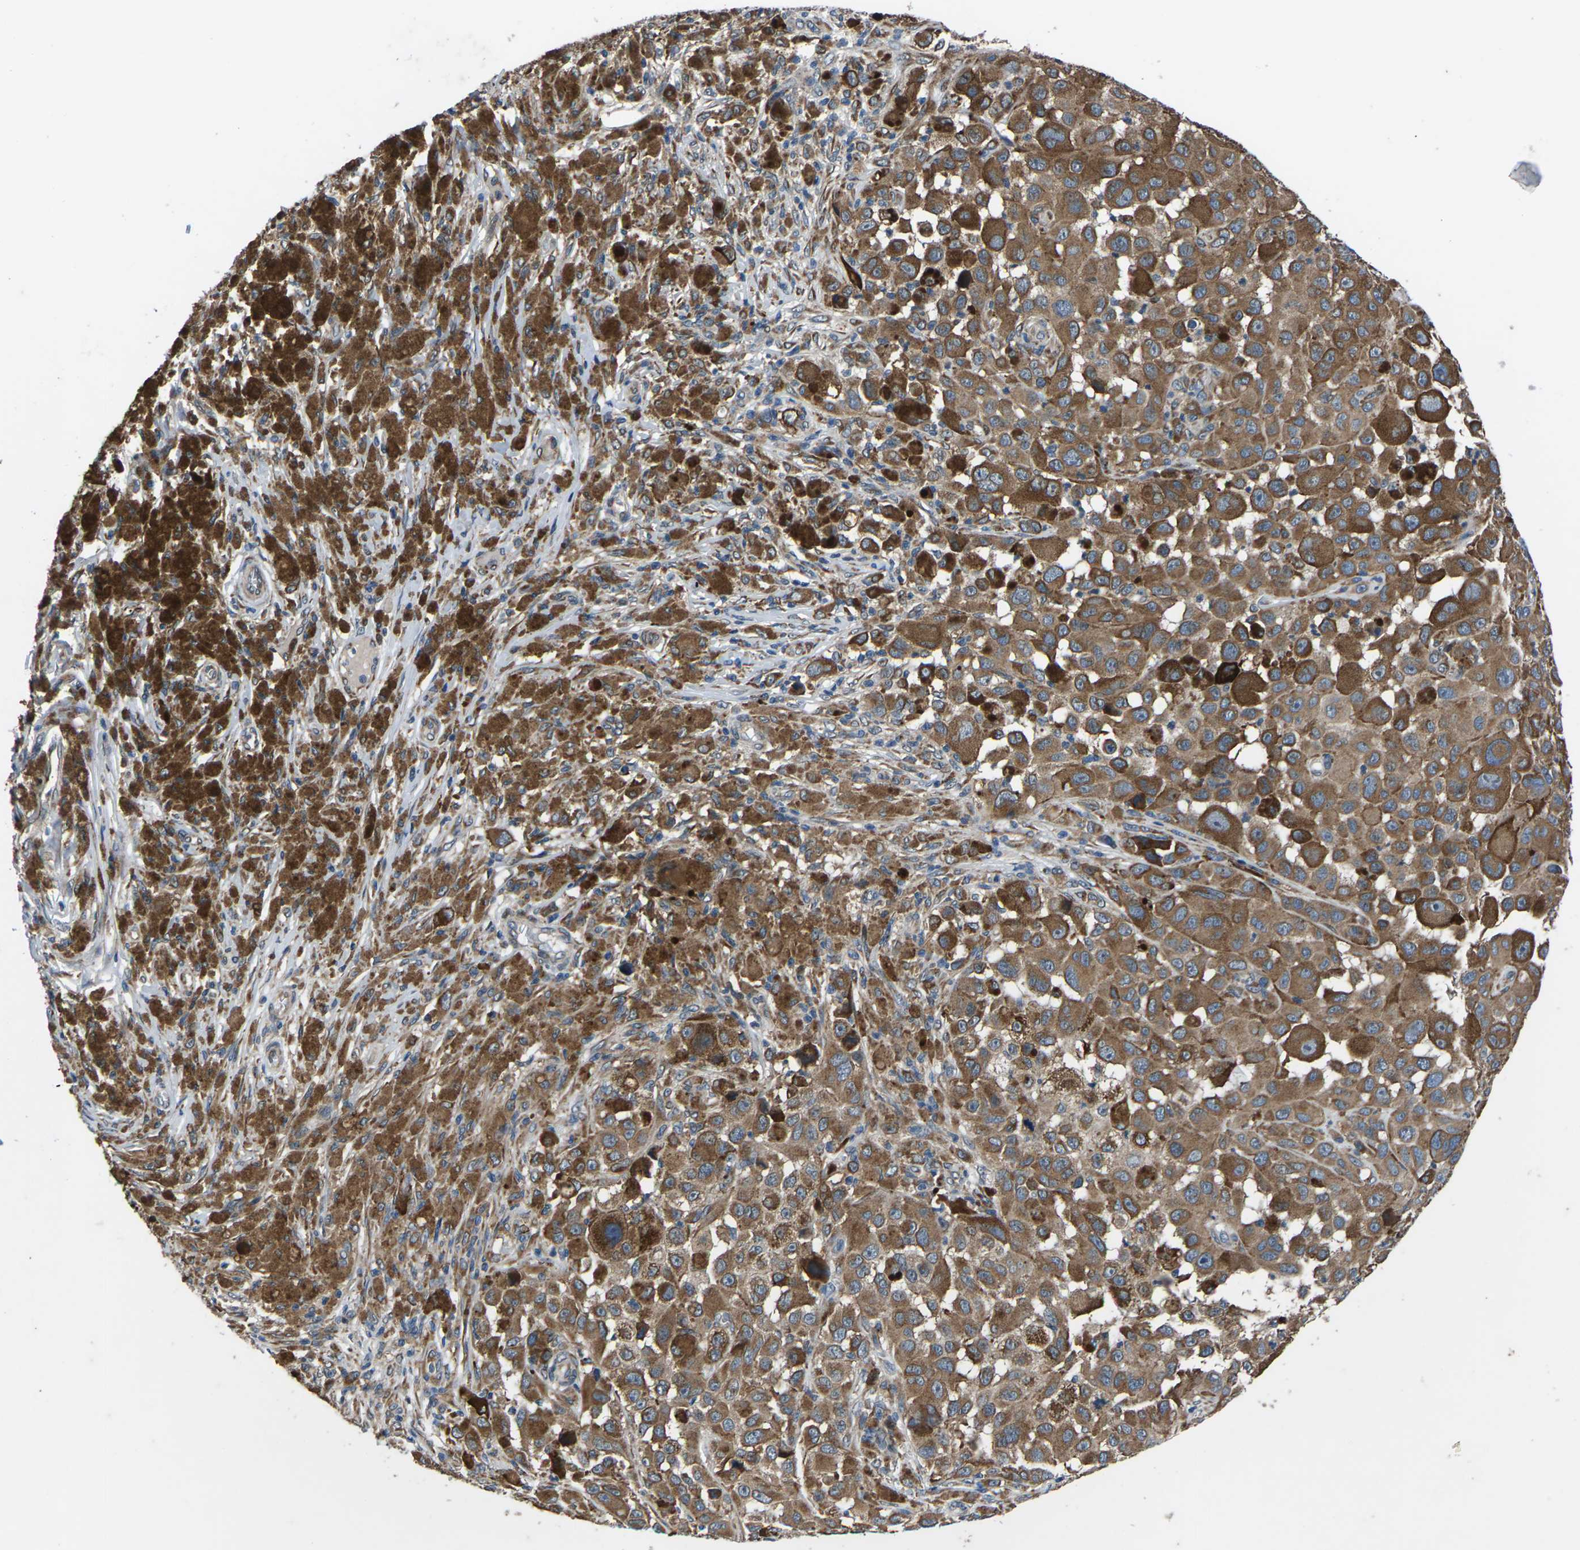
{"staining": {"intensity": "moderate", "quantity": ">75%", "location": "cytoplasmic/membranous"}, "tissue": "melanoma", "cell_type": "Tumor cells", "image_type": "cancer", "snomed": [{"axis": "morphology", "description": "Malignant melanoma, NOS"}, {"axis": "topography", "description": "Skin"}], "caption": "IHC micrograph of malignant melanoma stained for a protein (brown), which demonstrates medium levels of moderate cytoplasmic/membranous positivity in about >75% of tumor cells.", "gene": "GABRP", "patient": {"sex": "male", "age": 96}}